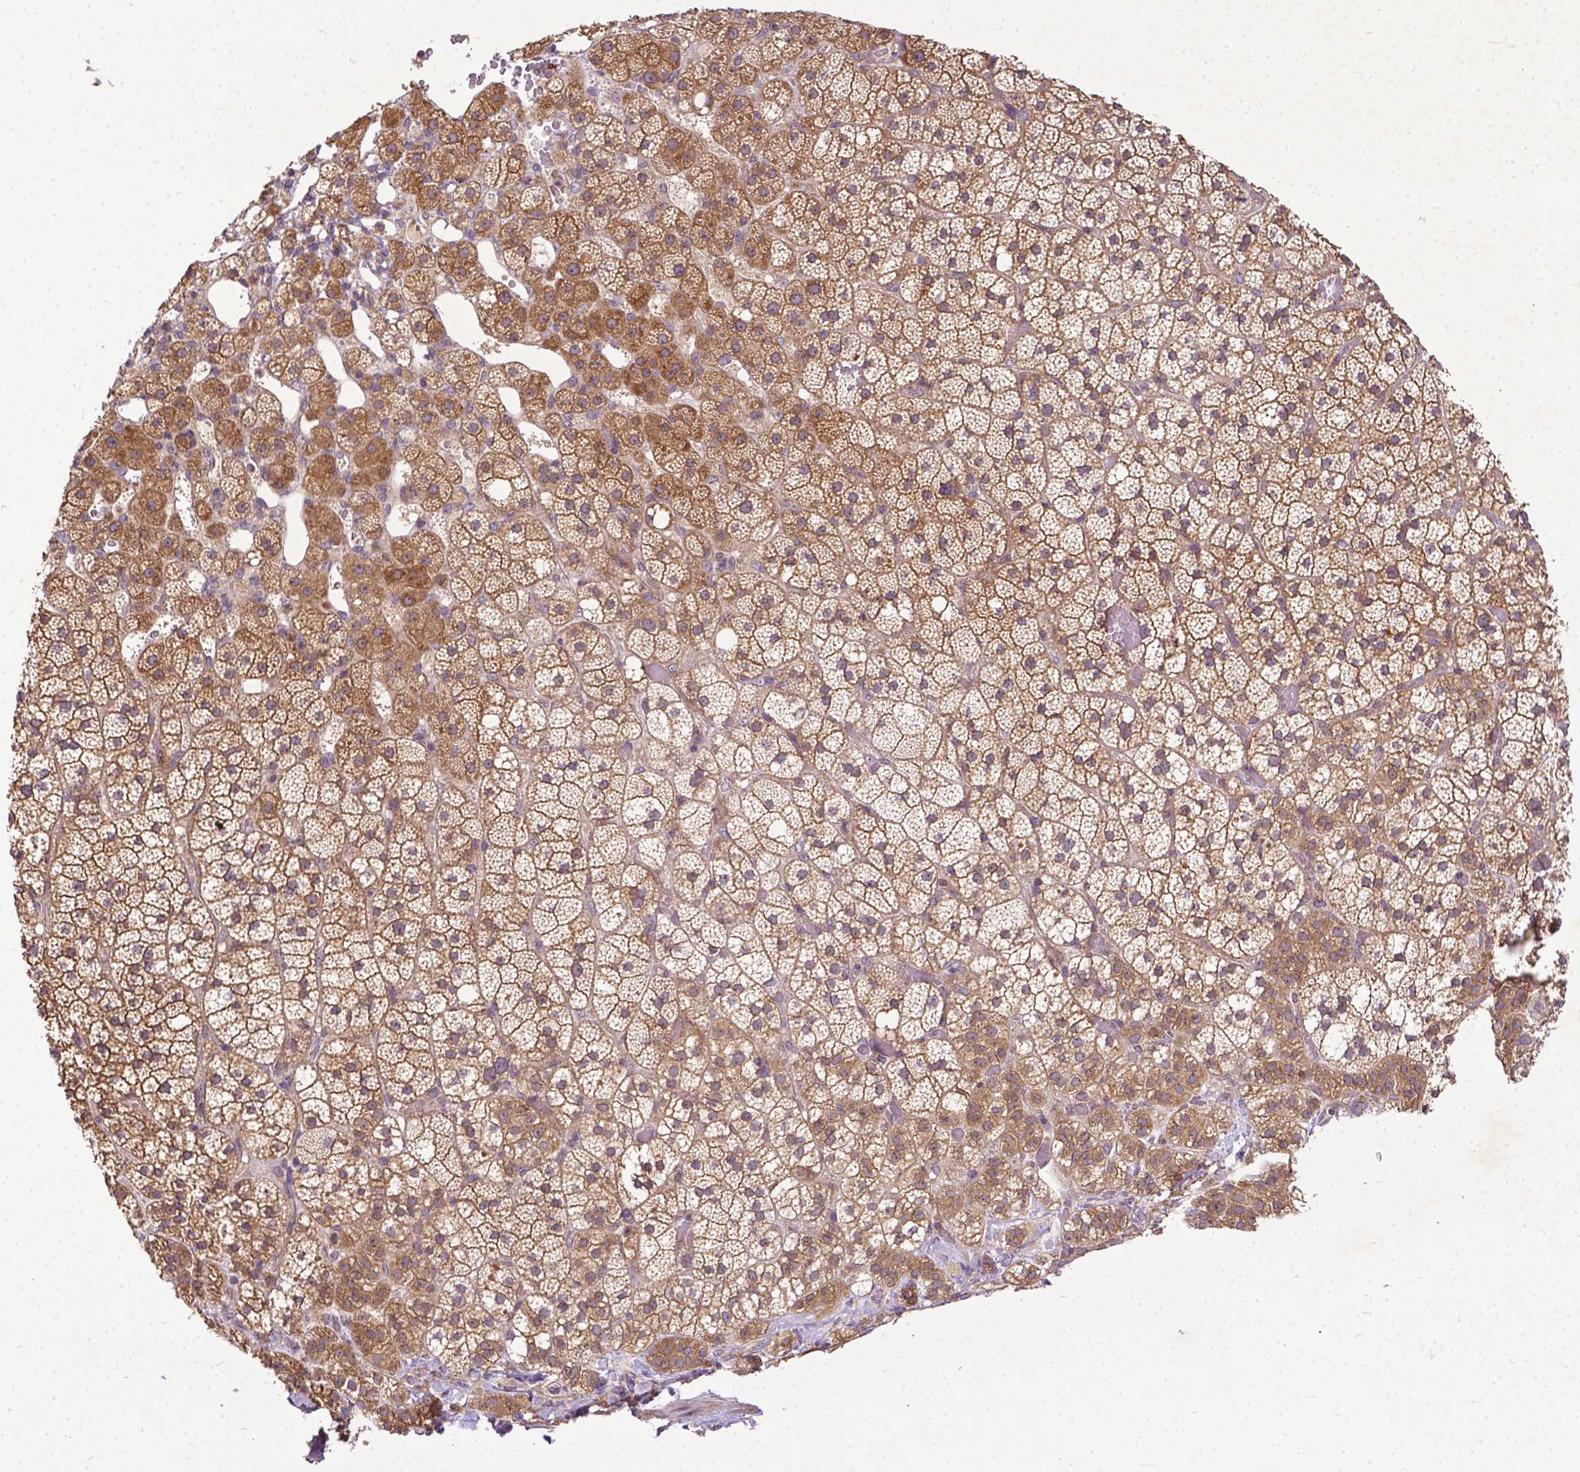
{"staining": {"intensity": "moderate", "quantity": ">75%", "location": "cytoplasmic/membranous"}, "tissue": "adrenal gland", "cell_type": "Glandular cells", "image_type": "normal", "snomed": [{"axis": "morphology", "description": "Normal tissue, NOS"}, {"axis": "topography", "description": "Adrenal gland"}], "caption": "Unremarkable adrenal gland demonstrates moderate cytoplasmic/membranous positivity in approximately >75% of glandular cells.", "gene": "PARP3", "patient": {"sex": "male", "age": 53}}